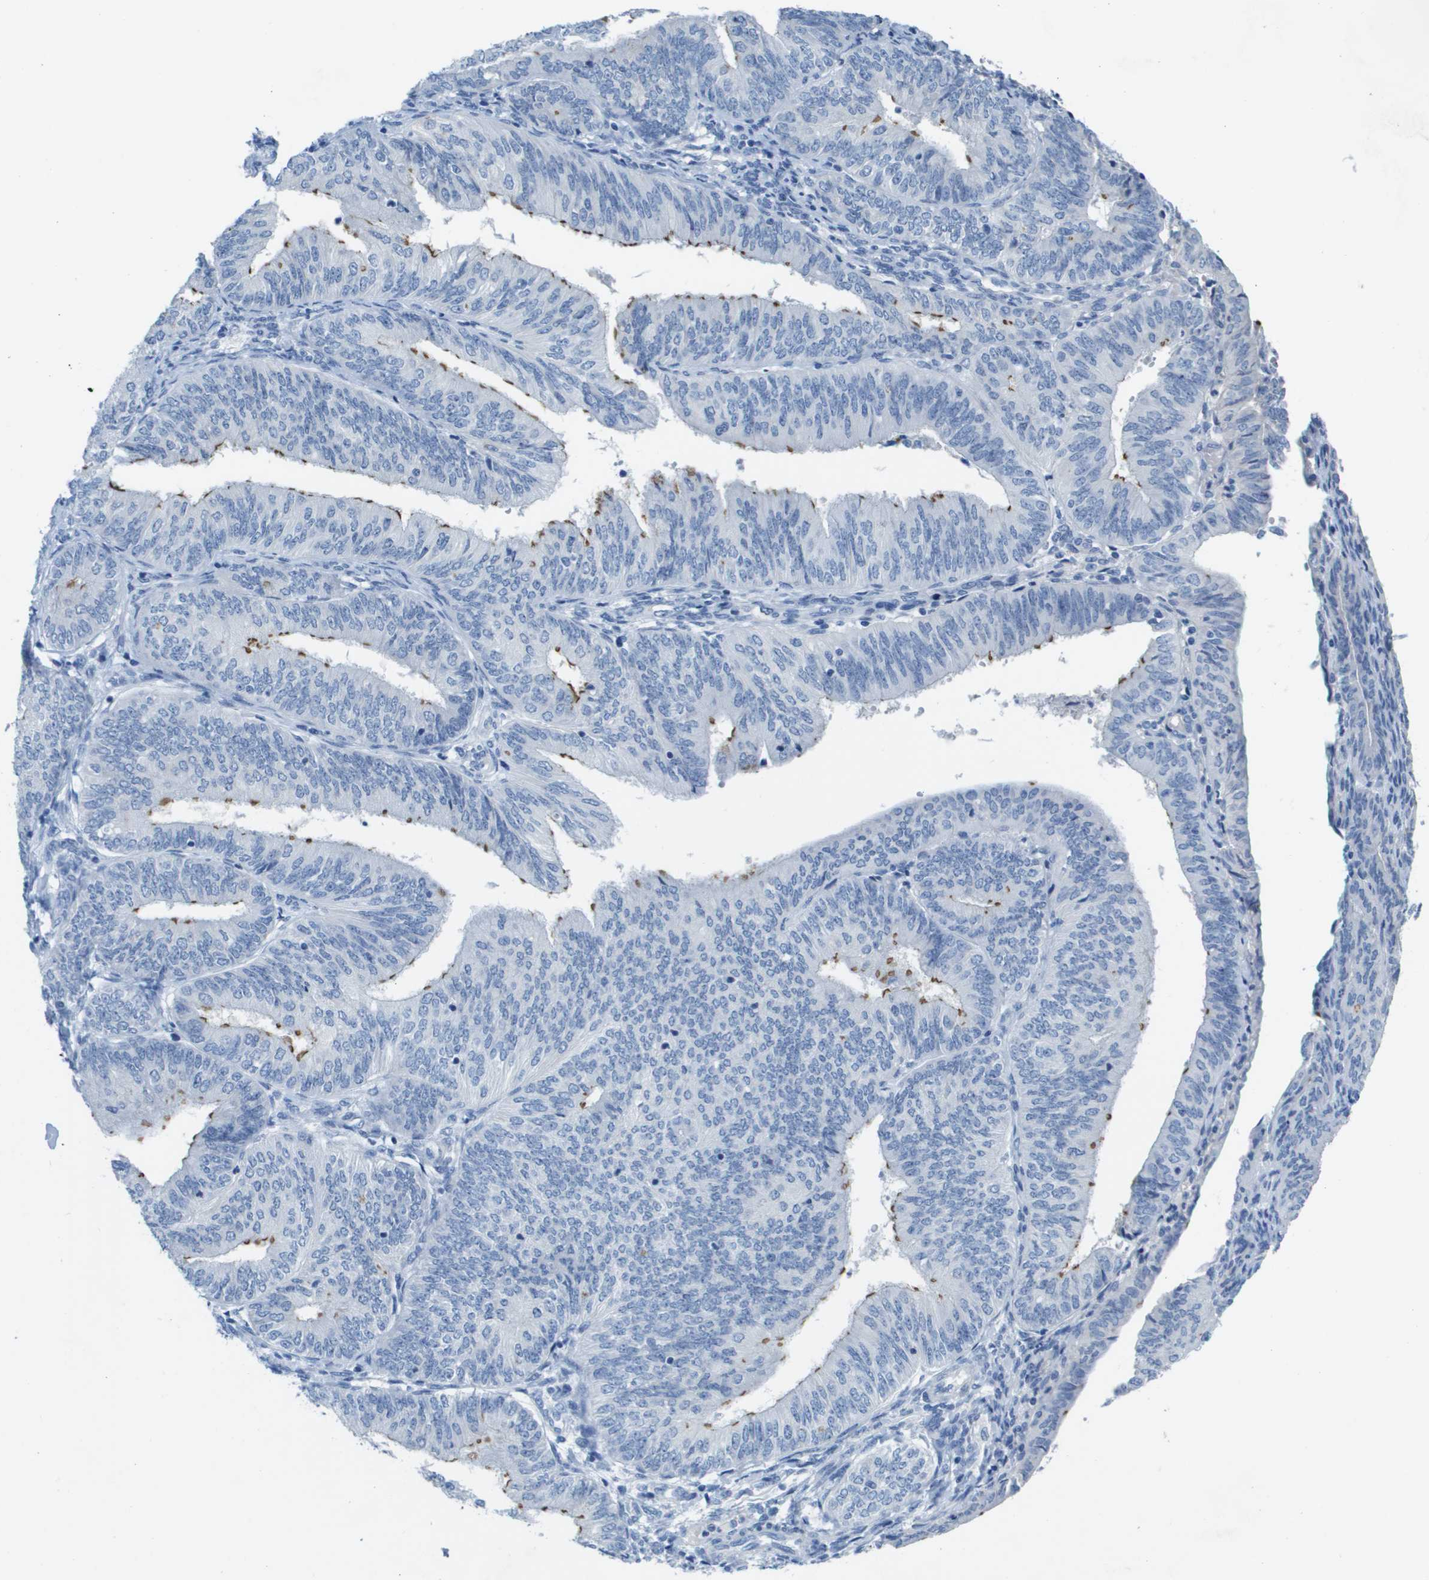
{"staining": {"intensity": "negative", "quantity": "none", "location": "none"}, "tissue": "endometrial cancer", "cell_type": "Tumor cells", "image_type": "cancer", "snomed": [{"axis": "morphology", "description": "Adenocarcinoma, NOS"}, {"axis": "topography", "description": "Endometrium"}], "caption": "Immunohistochemistry (IHC) micrograph of human endometrial adenocarcinoma stained for a protein (brown), which displays no positivity in tumor cells.", "gene": "NCS1", "patient": {"sex": "female", "age": 58}}